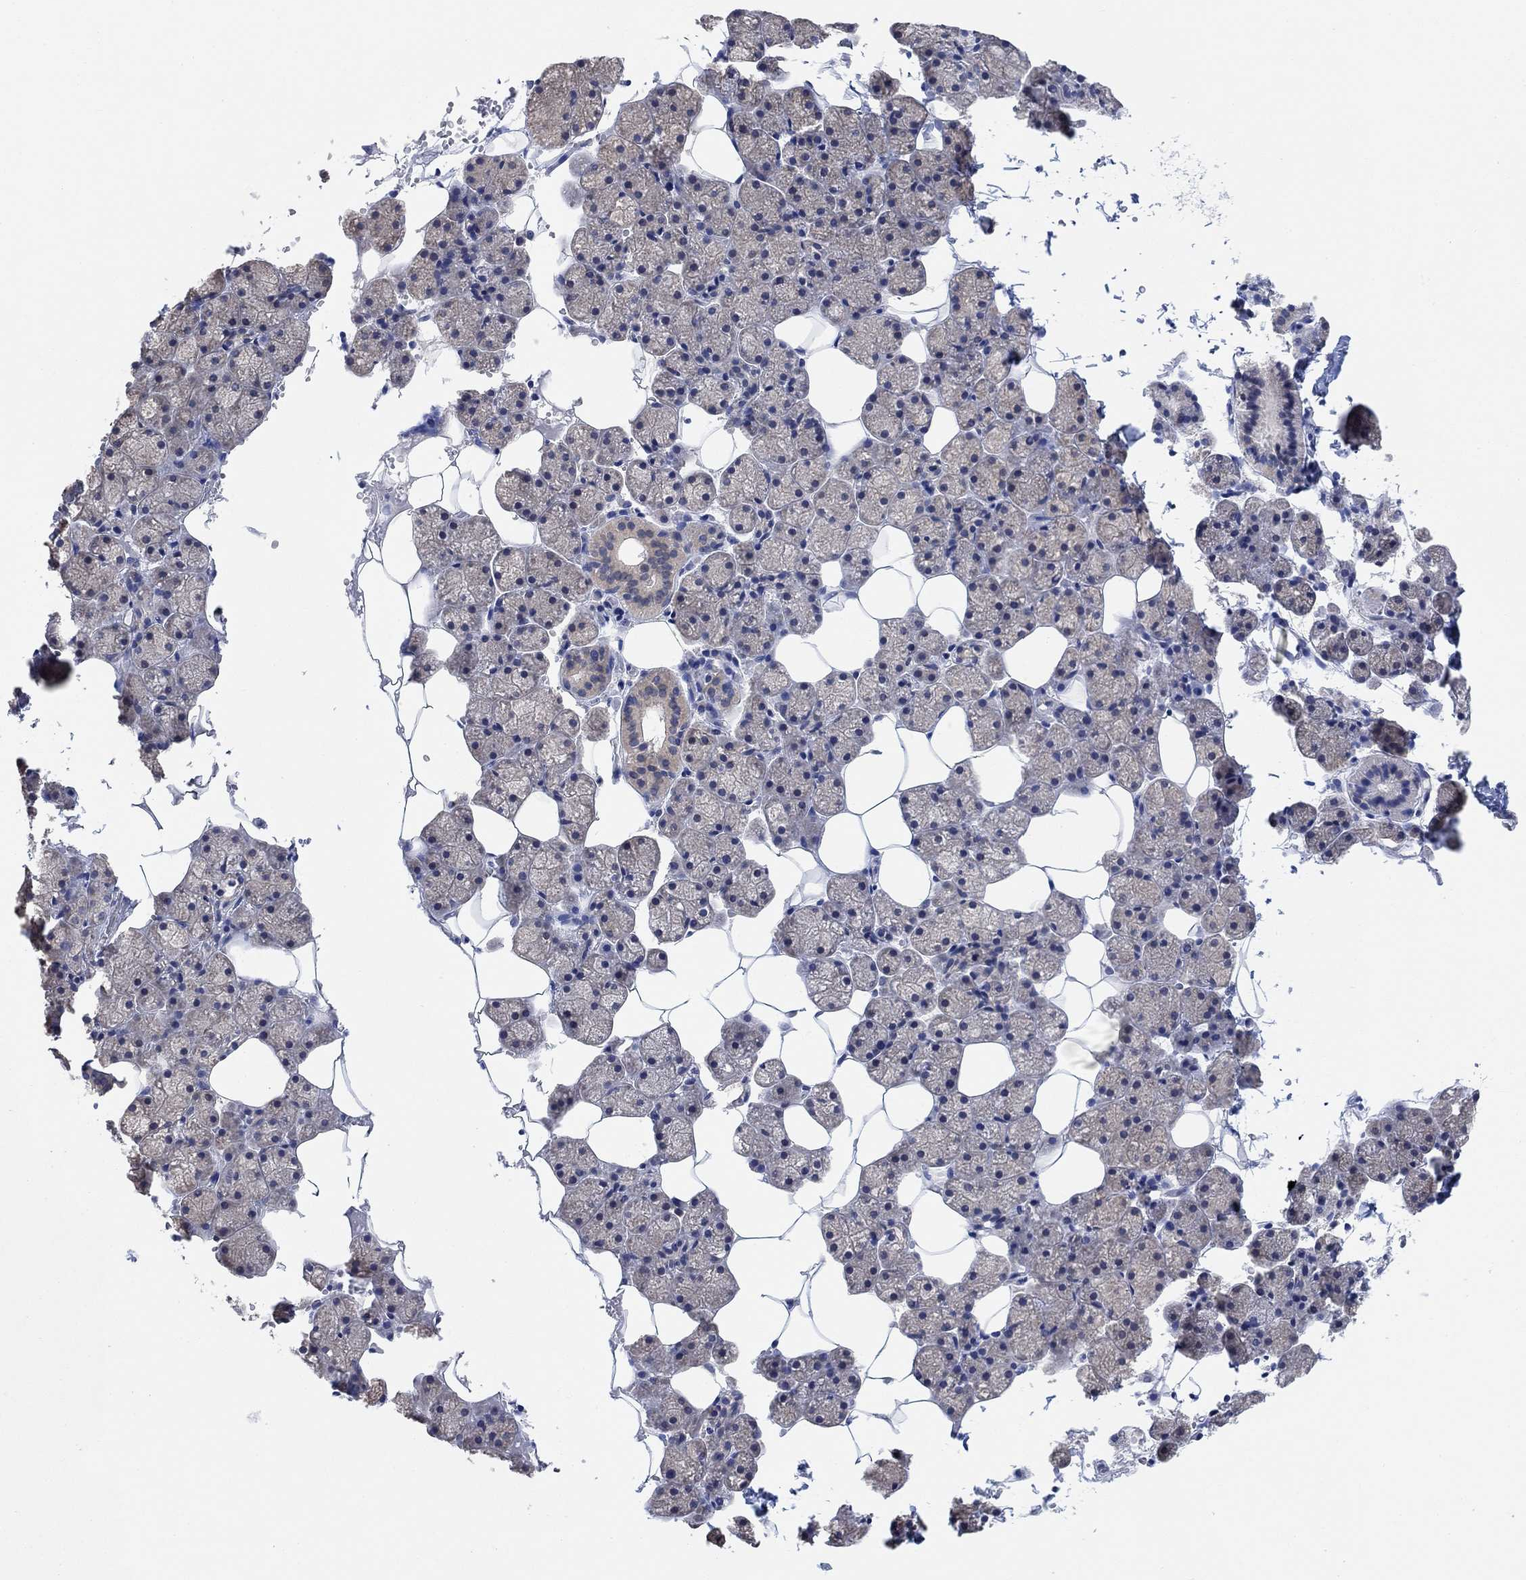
{"staining": {"intensity": "weak", "quantity": "<25%", "location": "cytoplasmic/membranous"}, "tissue": "salivary gland", "cell_type": "Glandular cells", "image_type": "normal", "snomed": [{"axis": "morphology", "description": "Normal tissue, NOS"}, {"axis": "topography", "description": "Salivary gland"}], "caption": "High magnification brightfield microscopy of benign salivary gland stained with DAB (brown) and counterstained with hematoxylin (blue): glandular cells show no significant expression. (Brightfield microscopy of DAB IHC at high magnification).", "gene": "RIMS1", "patient": {"sex": "male", "age": 38}}